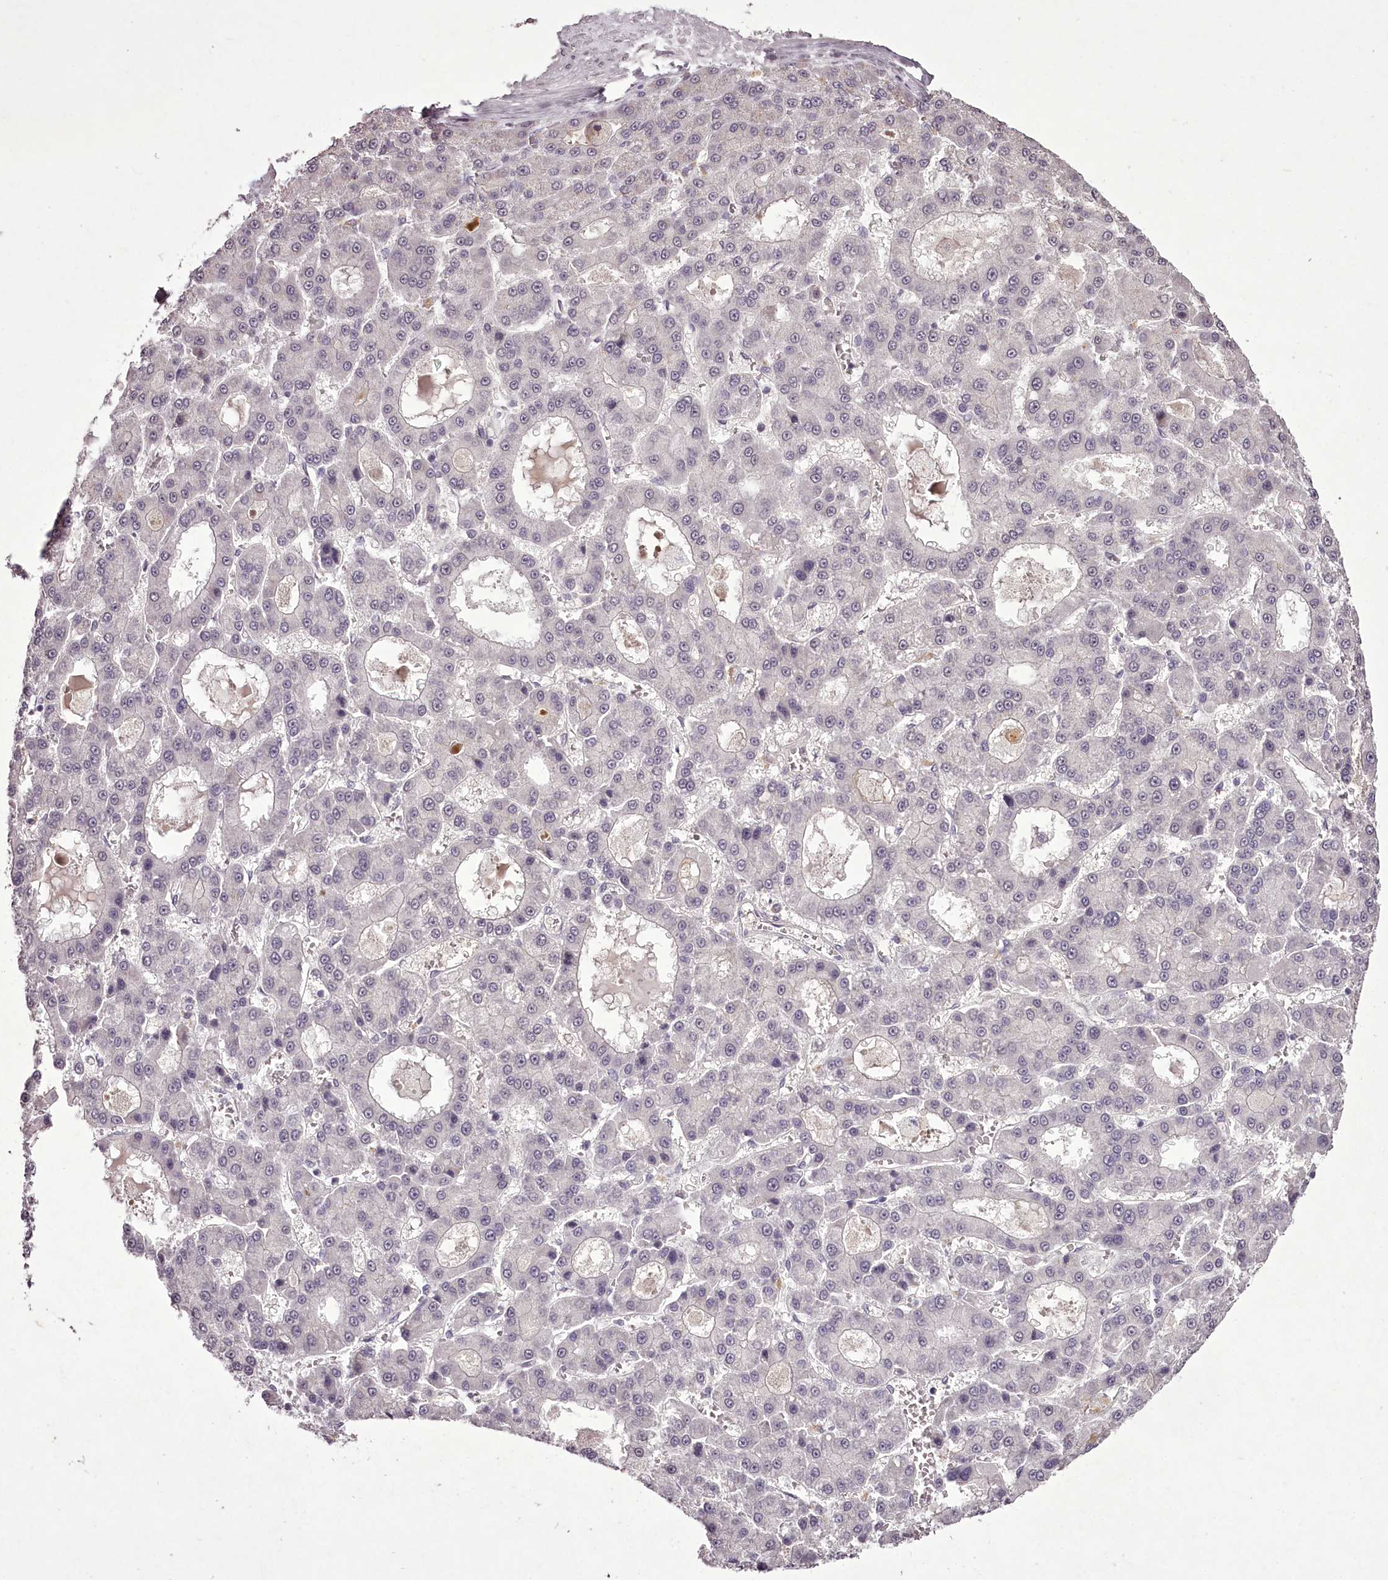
{"staining": {"intensity": "negative", "quantity": "none", "location": "none"}, "tissue": "liver cancer", "cell_type": "Tumor cells", "image_type": "cancer", "snomed": [{"axis": "morphology", "description": "Carcinoma, Hepatocellular, NOS"}, {"axis": "topography", "description": "Liver"}], "caption": "The IHC image has no significant staining in tumor cells of hepatocellular carcinoma (liver) tissue.", "gene": "C1orf56", "patient": {"sex": "male", "age": 70}}